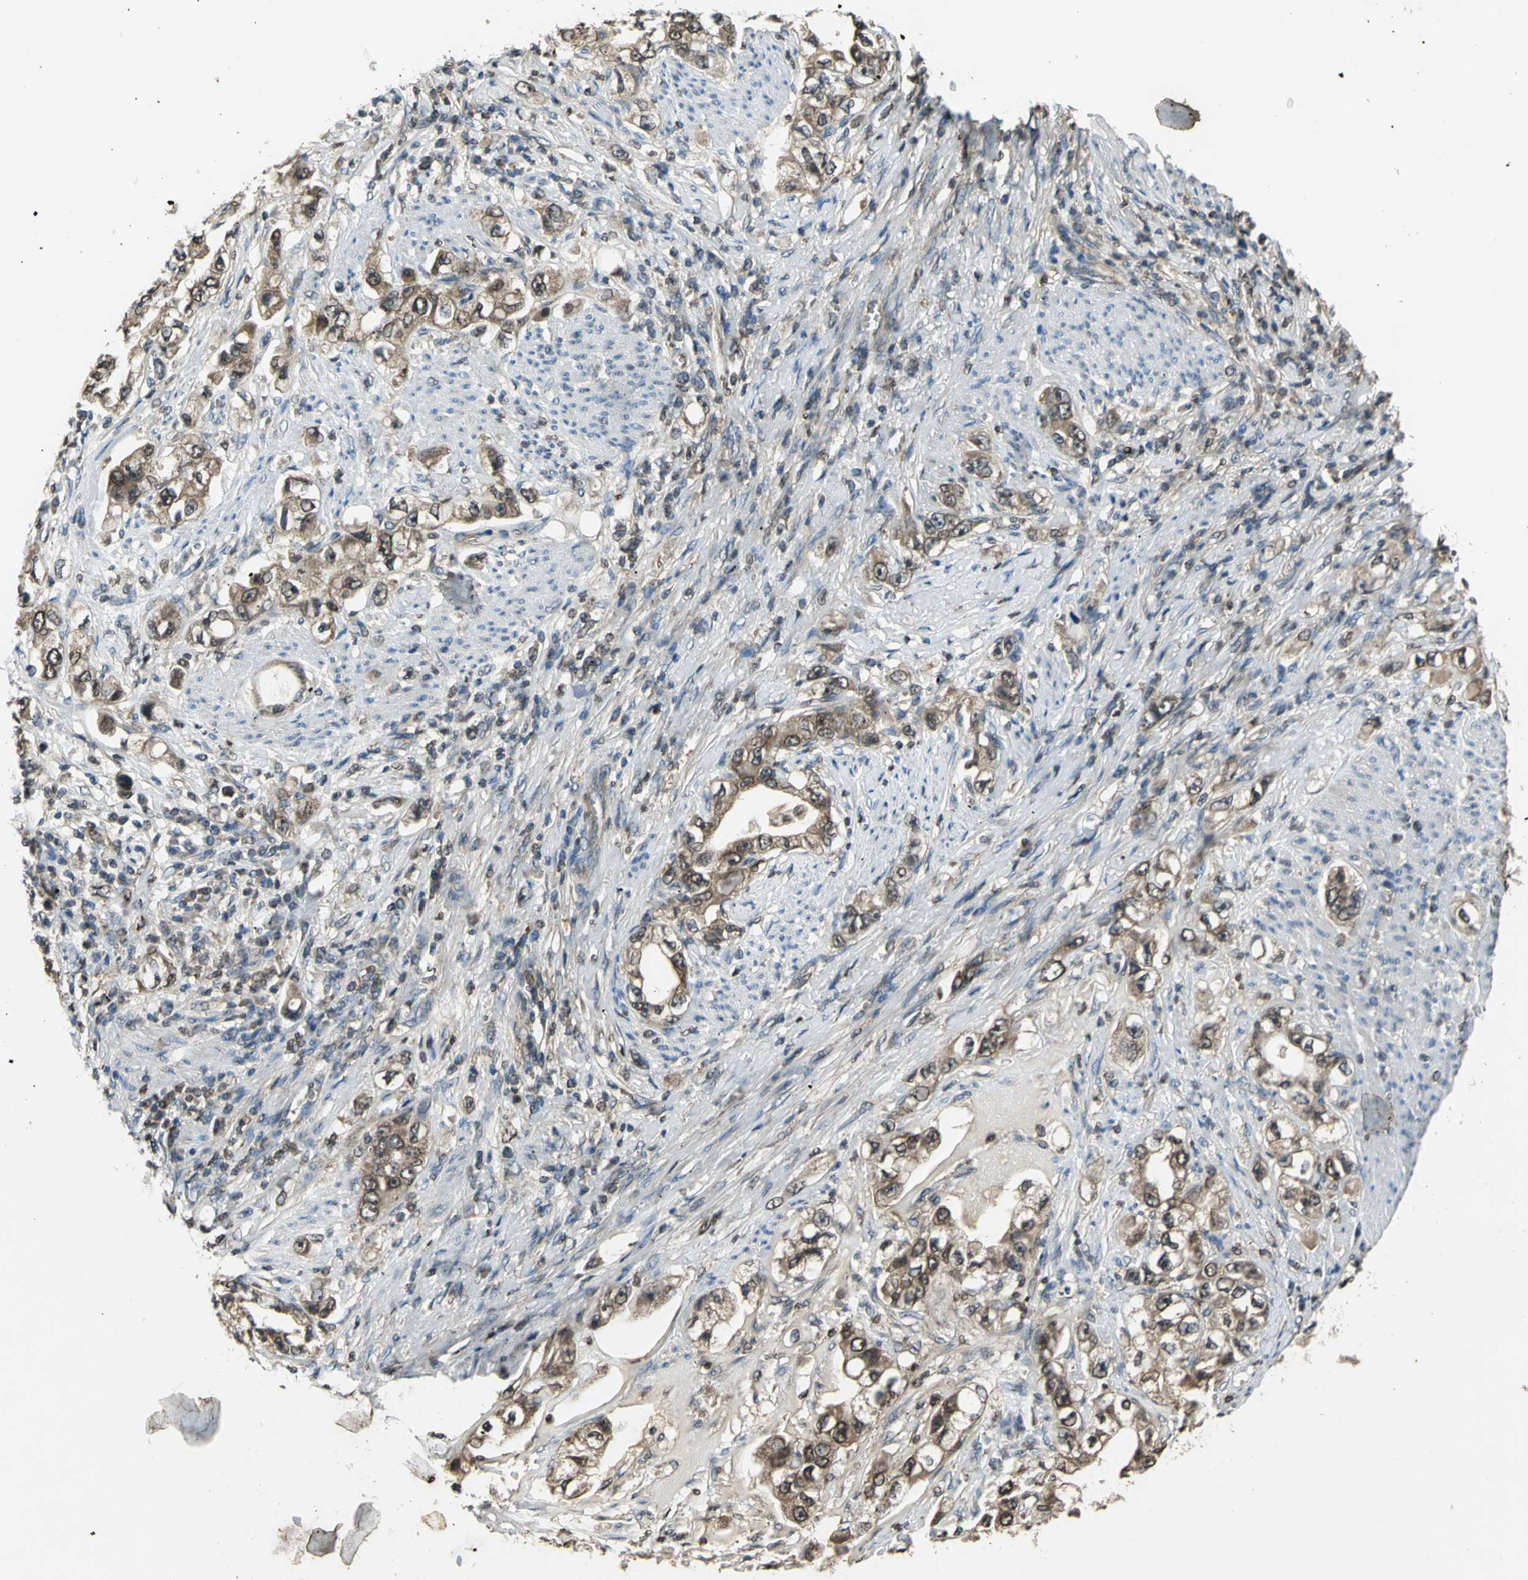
{"staining": {"intensity": "moderate", "quantity": ">75%", "location": "cytoplasmic/membranous,nuclear"}, "tissue": "stomach cancer", "cell_type": "Tumor cells", "image_type": "cancer", "snomed": [{"axis": "morphology", "description": "Adenocarcinoma, NOS"}, {"axis": "topography", "description": "Stomach, lower"}], "caption": "Brown immunohistochemical staining in human stomach cancer (adenocarcinoma) reveals moderate cytoplasmic/membranous and nuclear expression in approximately >75% of tumor cells.", "gene": "AHR", "patient": {"sex": "female", "age": 93}}